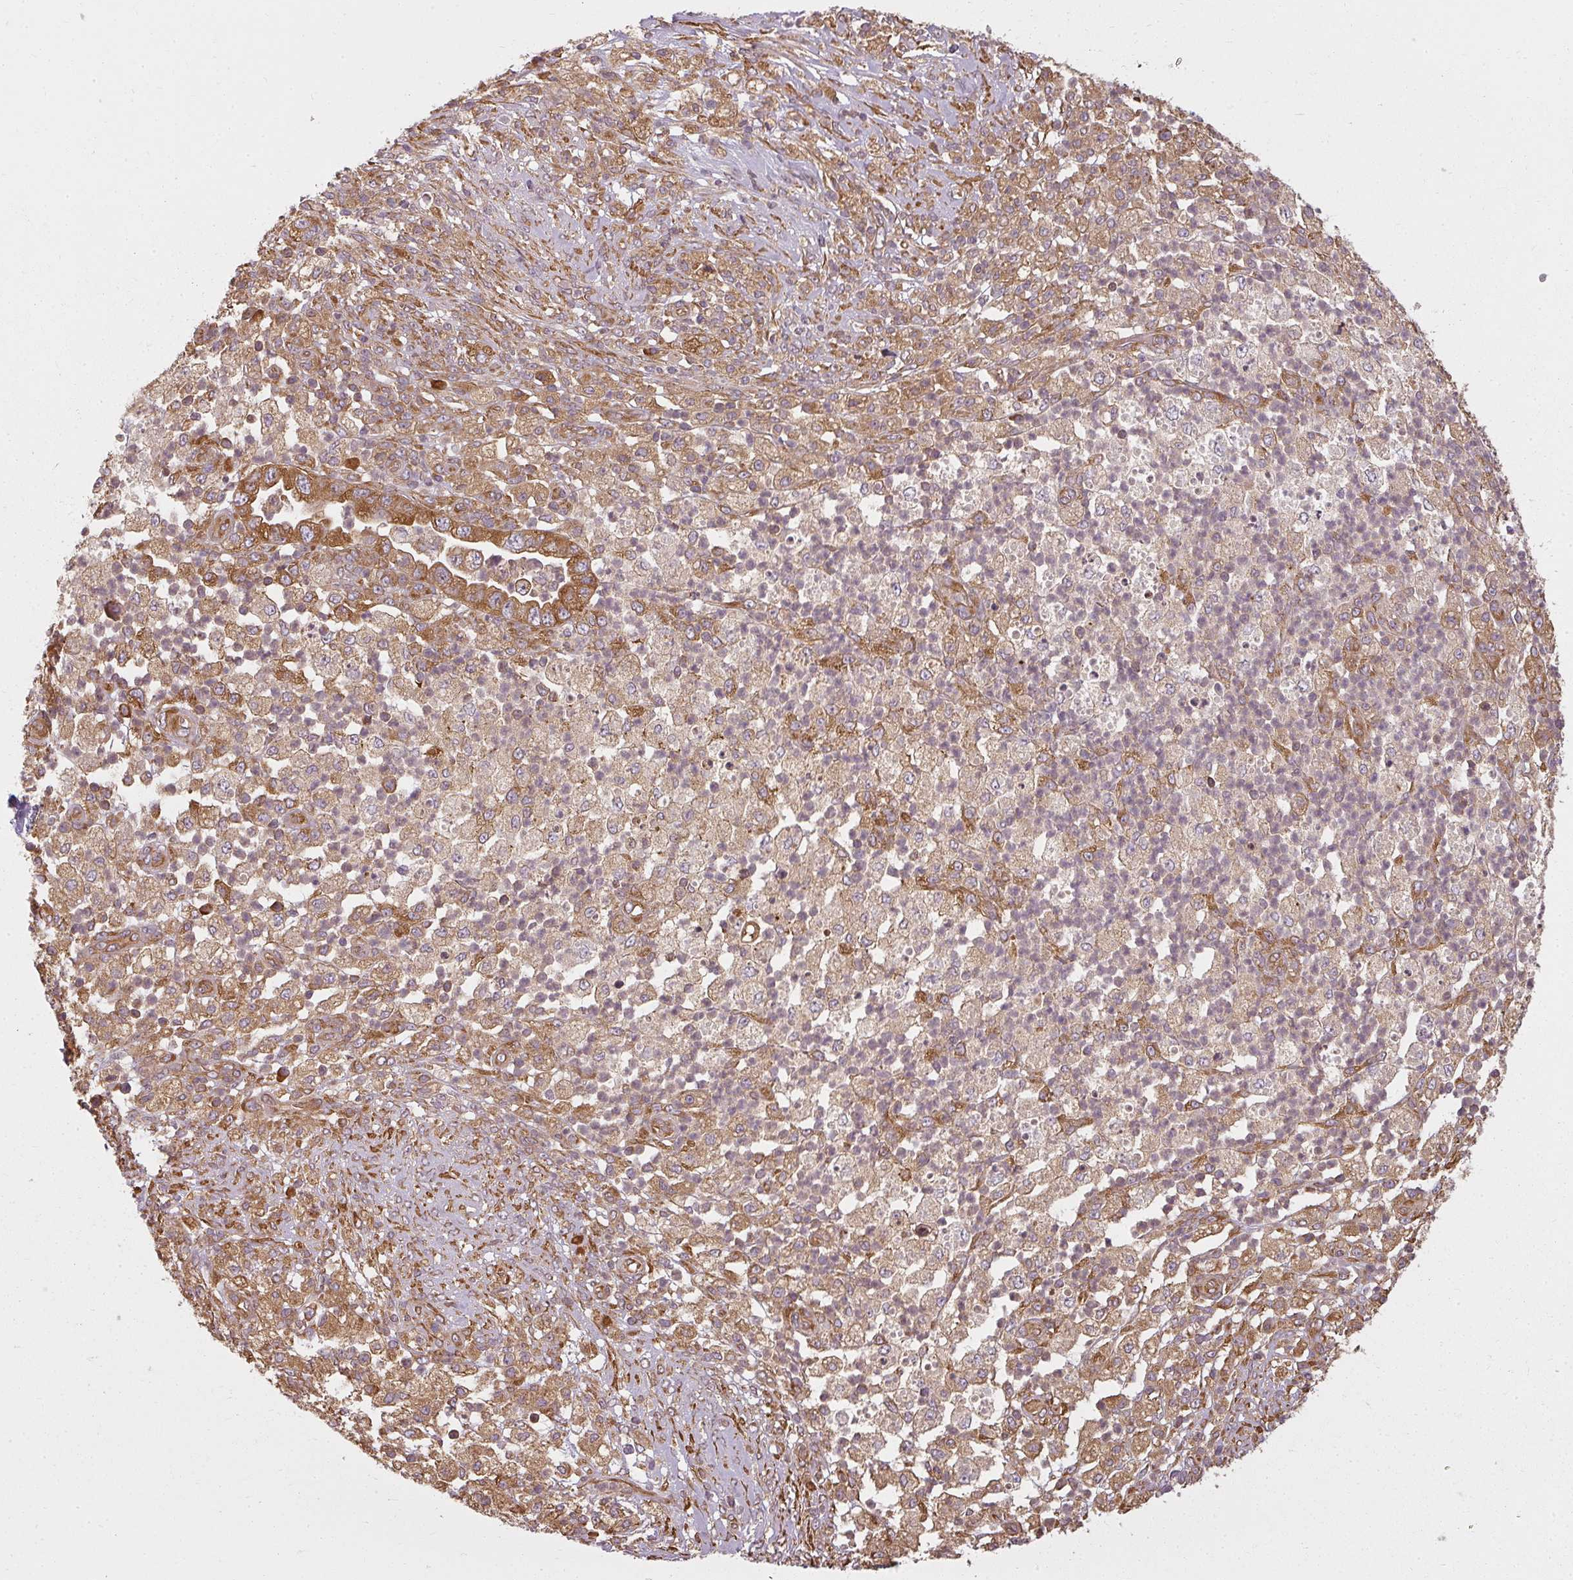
{"staining": {"intensity": "strong", "quantity": ">75%", "location": "cytoplasmic/membranous"}, "tissue": "pancreatic cancer", "cell_type": "Tumor cells", "image_type": "cancer", "snomed": [{"axis": "morphology", "description": "Adenocarcinoma, NOS"}, {"axis": "topography", "description": "Pancreas"}], "caption": "A high amount of strong cytoplasmic/membranous staining is seen in approximately >75% of tumor cells in pancreatic cancer tissue. (DAB IHC with brightfield microscopy, high magnification).", "gene": "RPL24", "patient": {"sex": "female", "age": 72}}